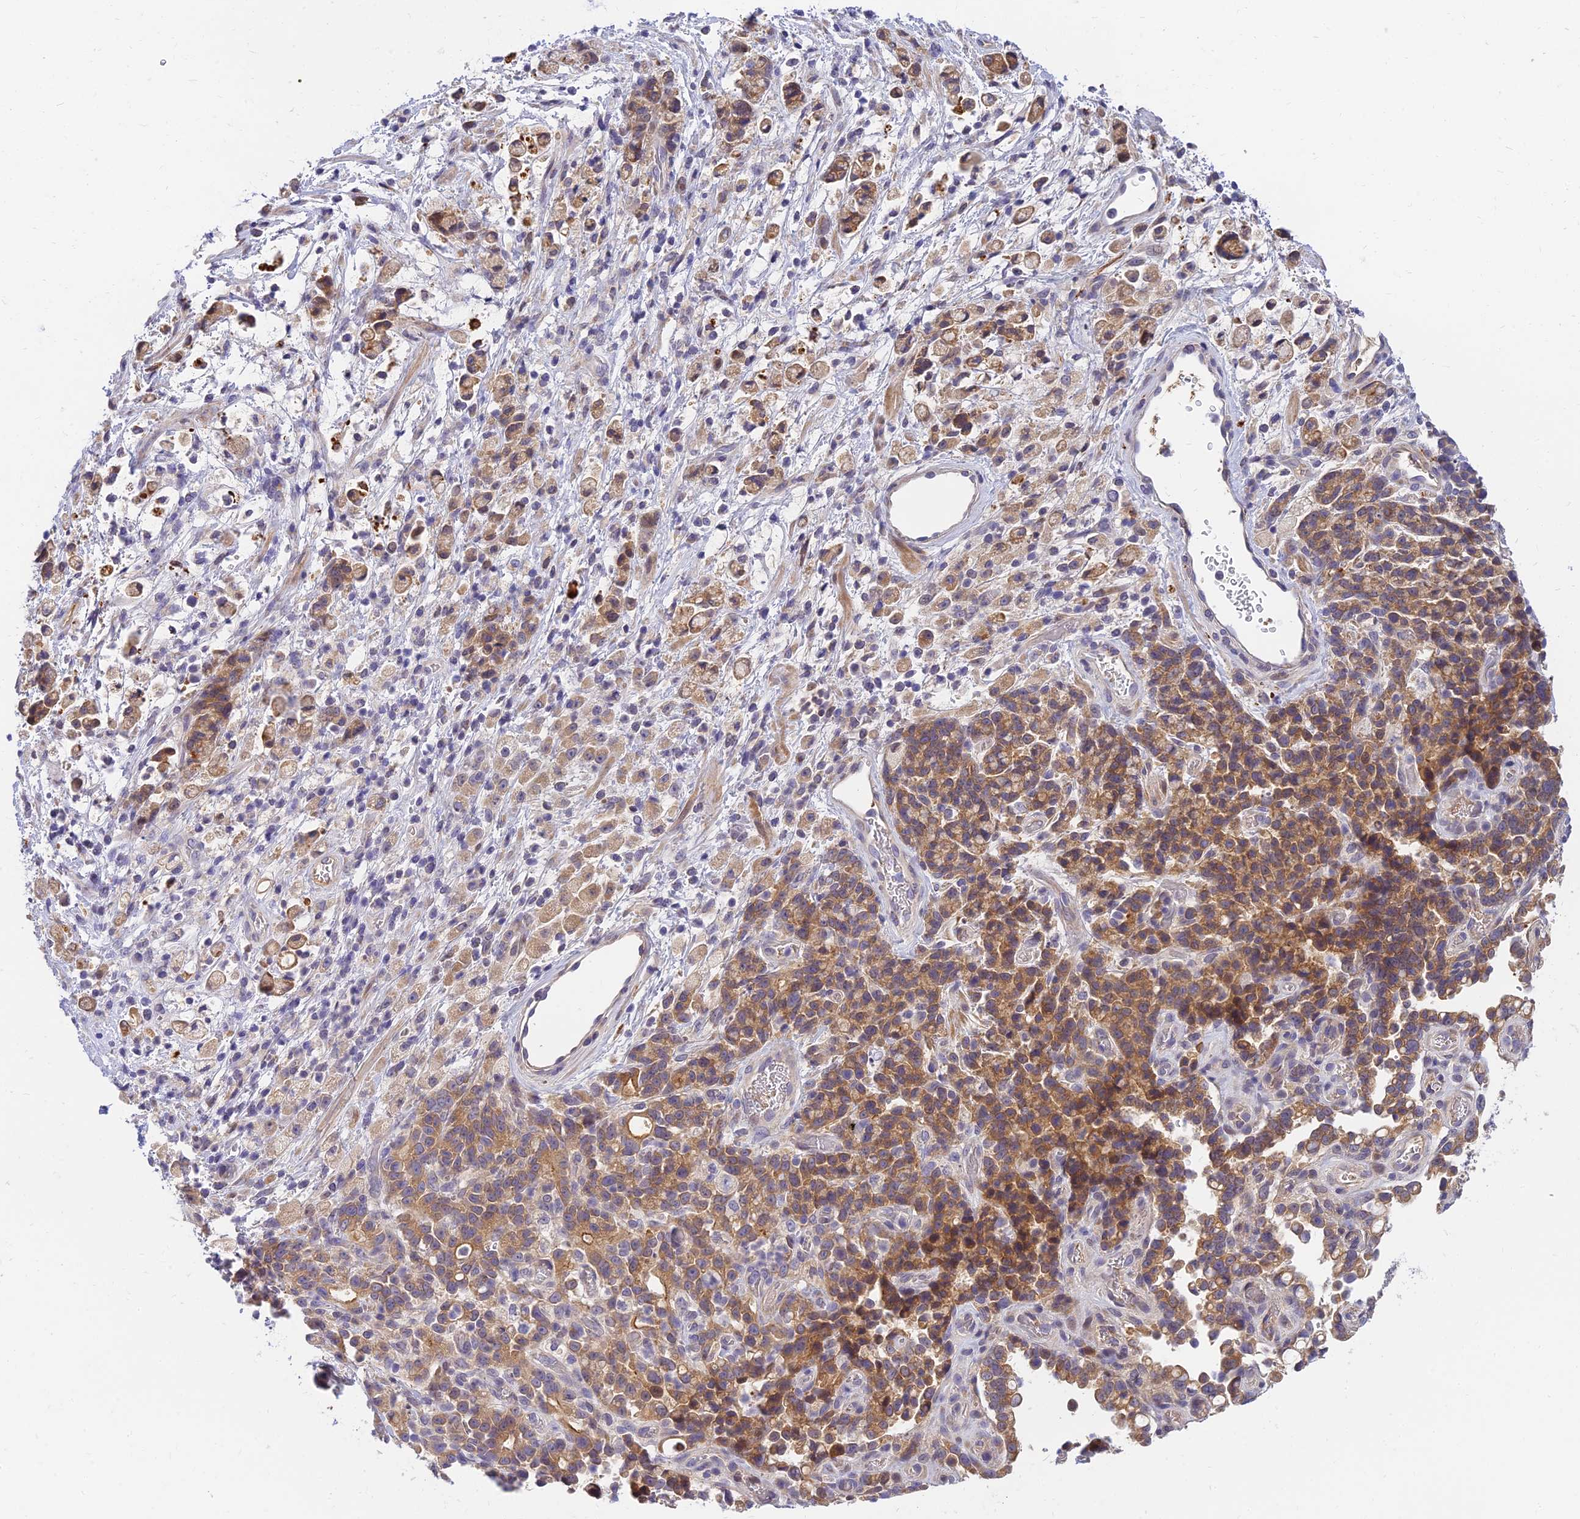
{"staining": {"intensity": "moderate", "quantity": ">75%", "location": "cytoplasmic/membranous"}, "tissue": "stomach cancer", "cell_type": "Tumor cells", "image_type": "cancer", "snomed": [{"axis": "morphology", "description": "Adenocarcinoma, NOS"}, {"axis": "topography", "description": "Stomach"}], "caption": "Protein expression analysis of human adenocarcinoma (stomach) reveals moderate cytoplasmic/membranous staining in about >75% of tumor cells.", "gene": "ANKS4B", "patient": {"sex": "female", "age": 60}}